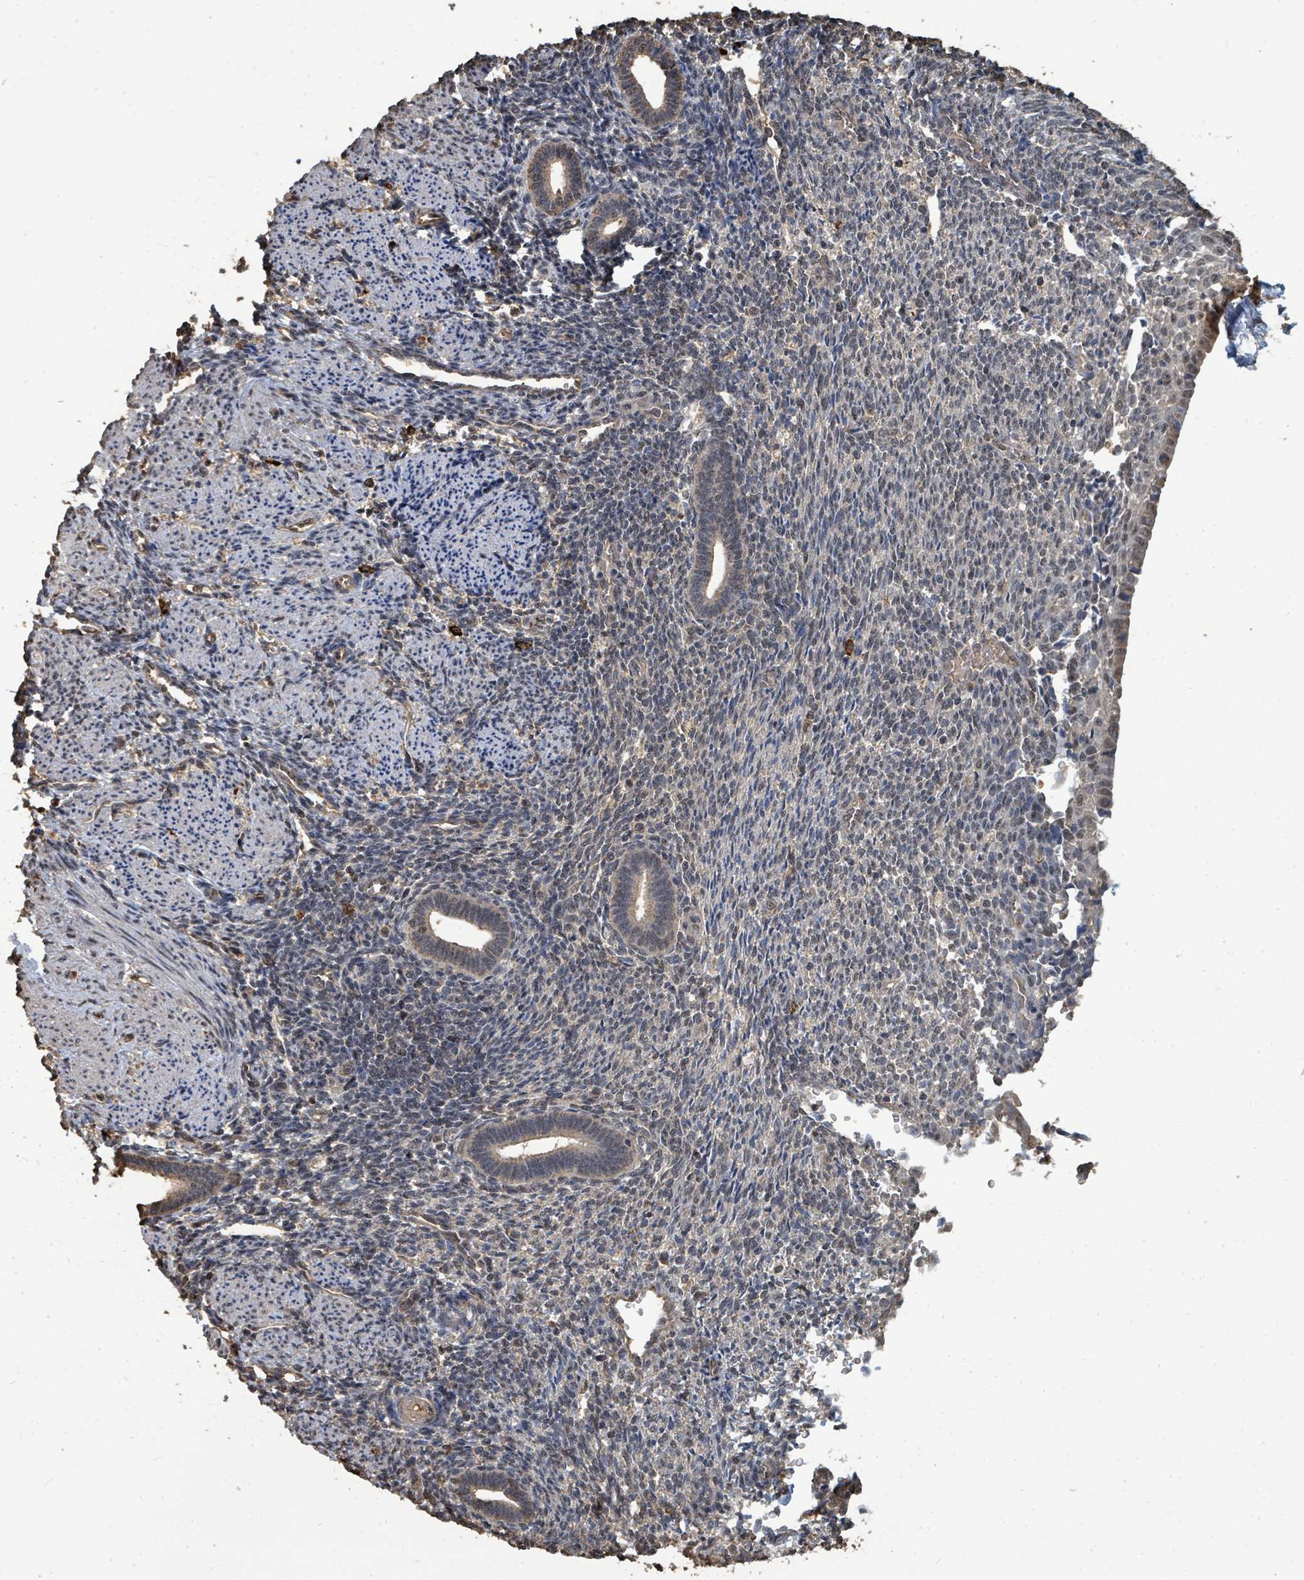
{"staining": {"intensity": "negative", "quantity": "none", "location": "none"}, "tissue": "endometrium", "cell_type": "Cells in endometrial stroma", "image_type": "normal", "snomed": [{"axis": "morphology", "description": "Normal tissue, NOS"}, {"axis": "topography", "description": "Endometrium"}], "caption": "Immunohistochemical staining of unremarkable endometrium exhibits no significant staining in cells in endometrial stroma.", "gene": "C6orf52", "patient": {"sex": "female", "age": 32}}